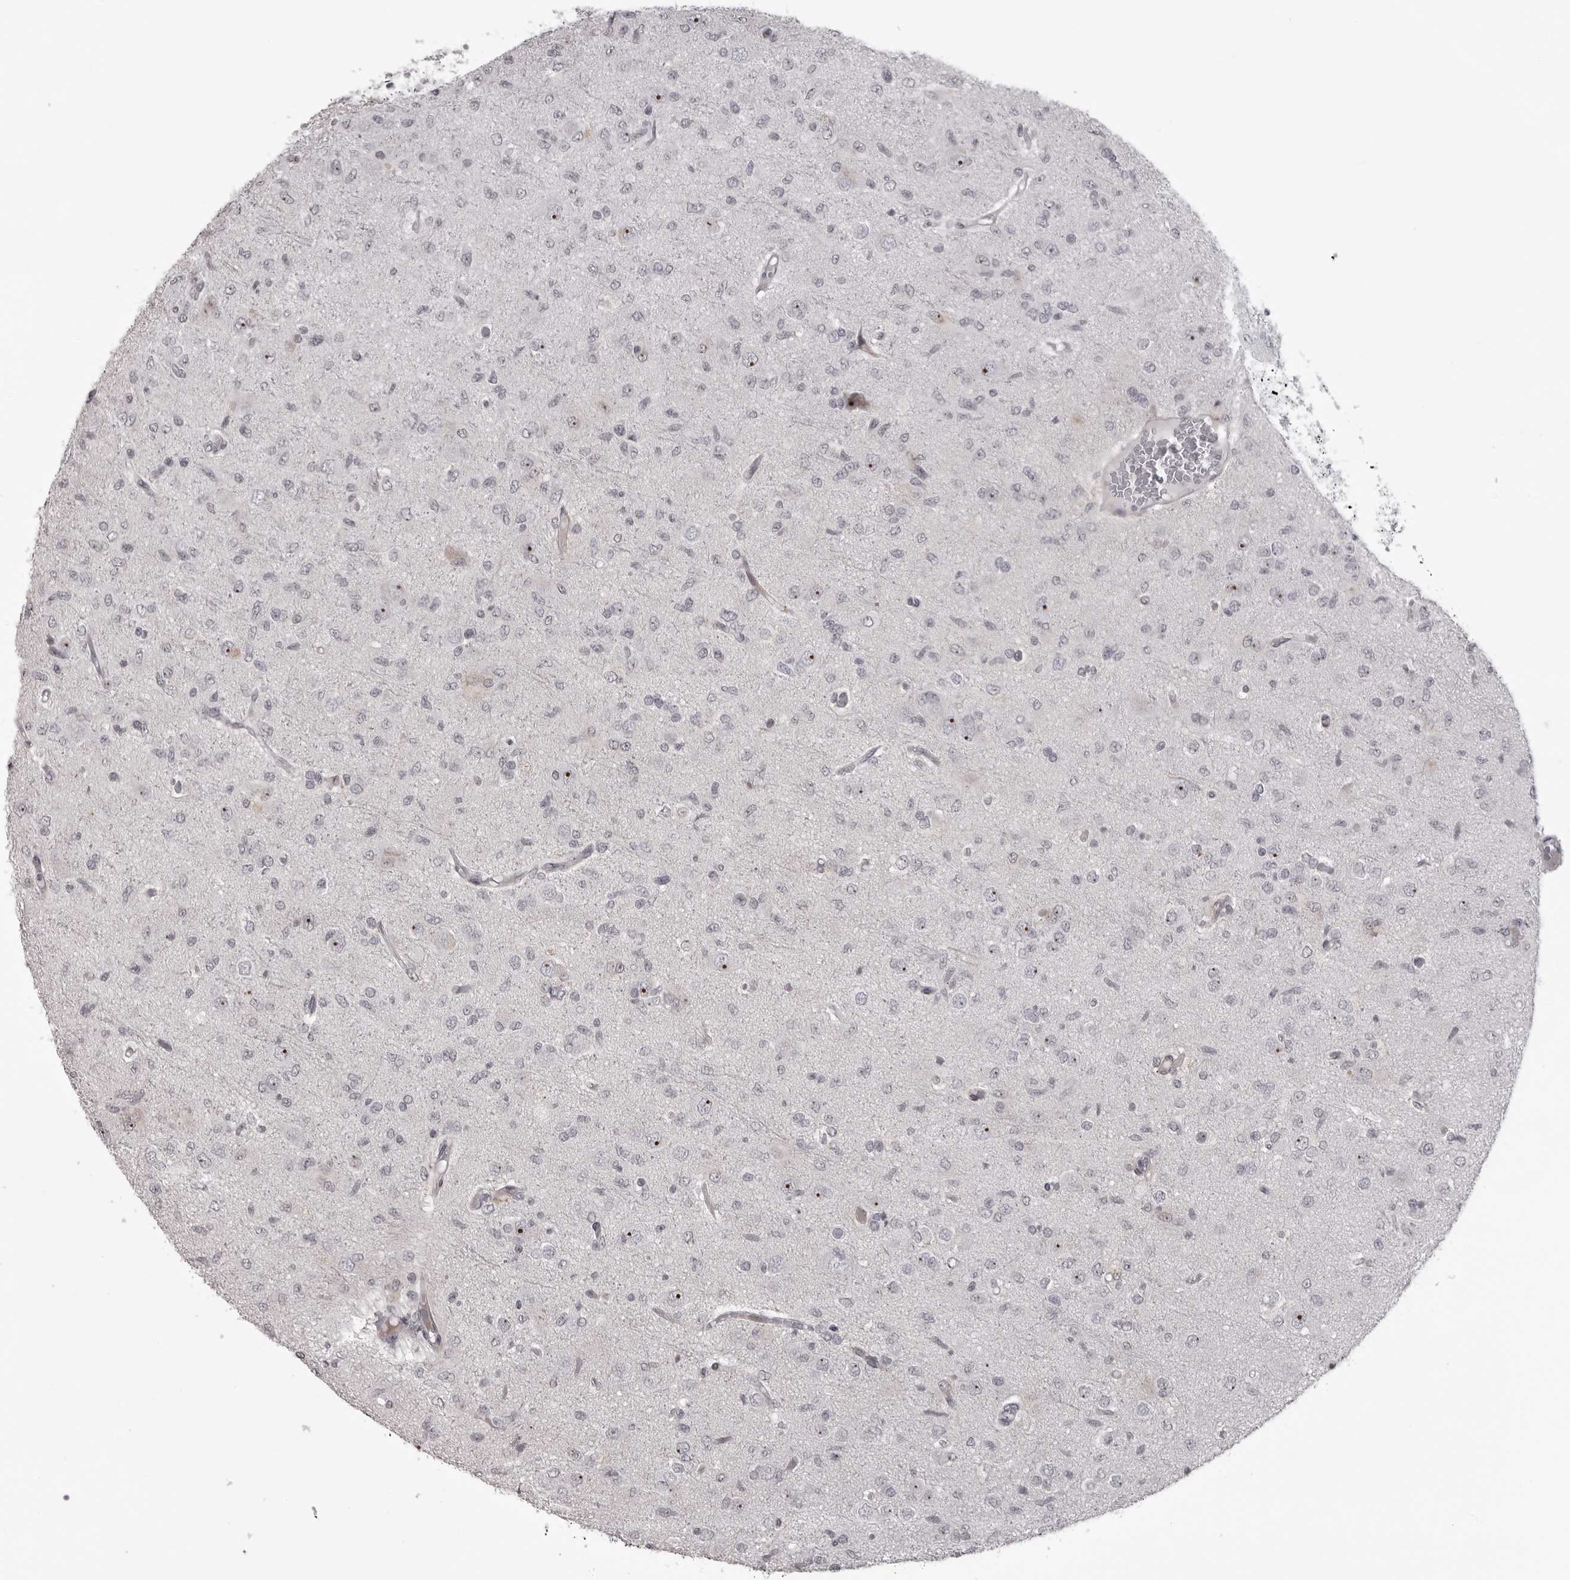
{"staining": {"intensity": "moderate", "quantity": "<25%", "location": "nuclear"}, "tissue": "glioma", "cell_type": "Tumor cells", "image_type": "cancer", "snomed": [{"axis": "morphology", "description": "Glioma, malignant, High grade"}, {"axis": "topography", "description": "Brain"}], "caption": "Glioma was stained to show a protein in brown. There is low levels of moderate nuclear staining in about <25% of tumor cells.", "gene": "HELZ", "patient": {"sex": "female", "age": 59}}